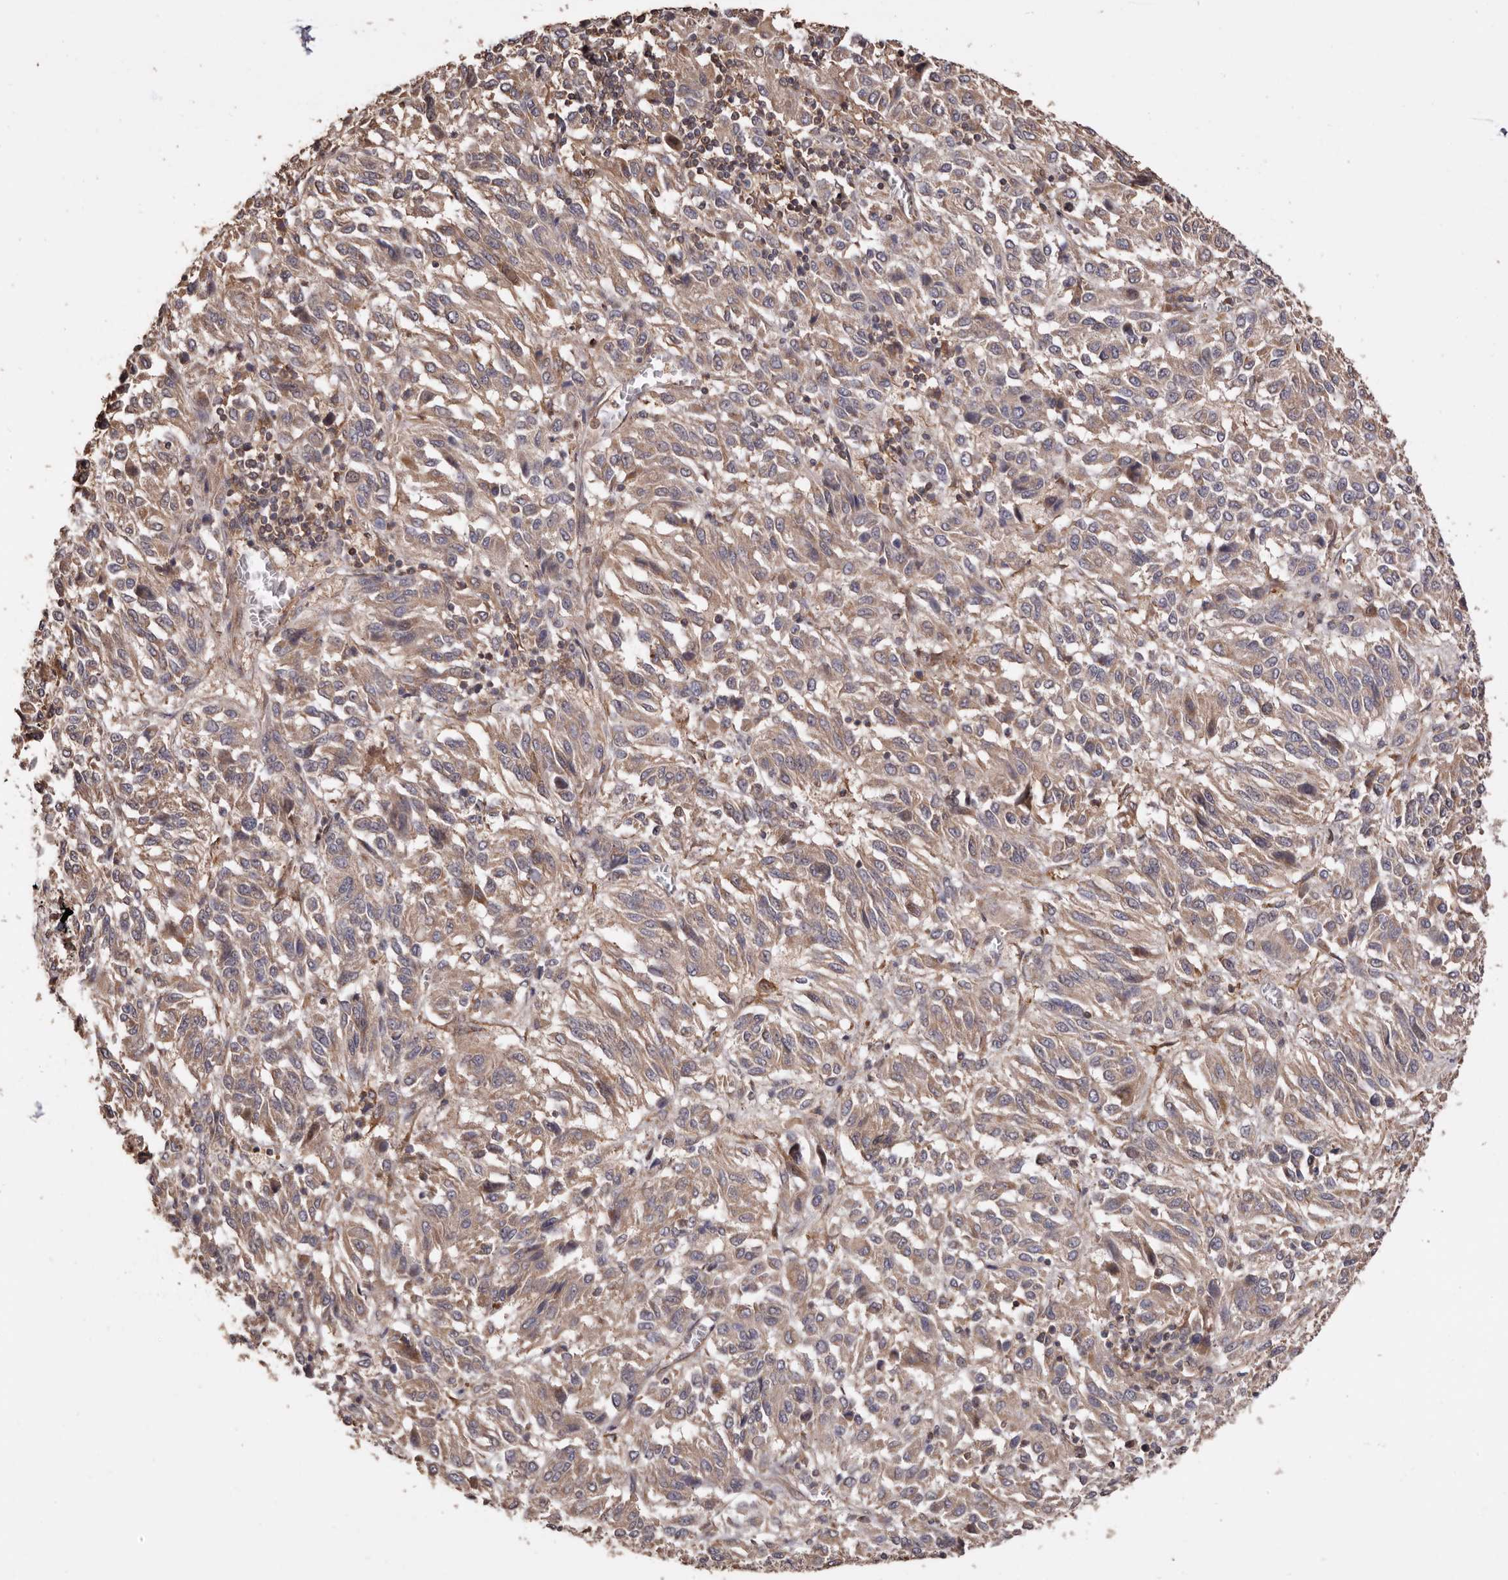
{"staining": {"intensity": "weak", "quantity": ">75%", "location": "cytoplasmic/membranous"}, "tissue": "melanoma", "cell_type": "Tumor cells", "image_type": "cancer", "snomed": [{"axis": "morphology", "description": "Malignant melanoma, Metastatic site"}, {"axis": "topography", "description": "Lung"}], "caption": "Immunohistochemistry (IHC) of human malignant melanoma (metastatic site) demonstrates low levels of weak cytoplasmic/membranous staining in about >75% of tumor cells.", "gene": "COQ8B", "patient": {"sex": "male", "age": 64}}